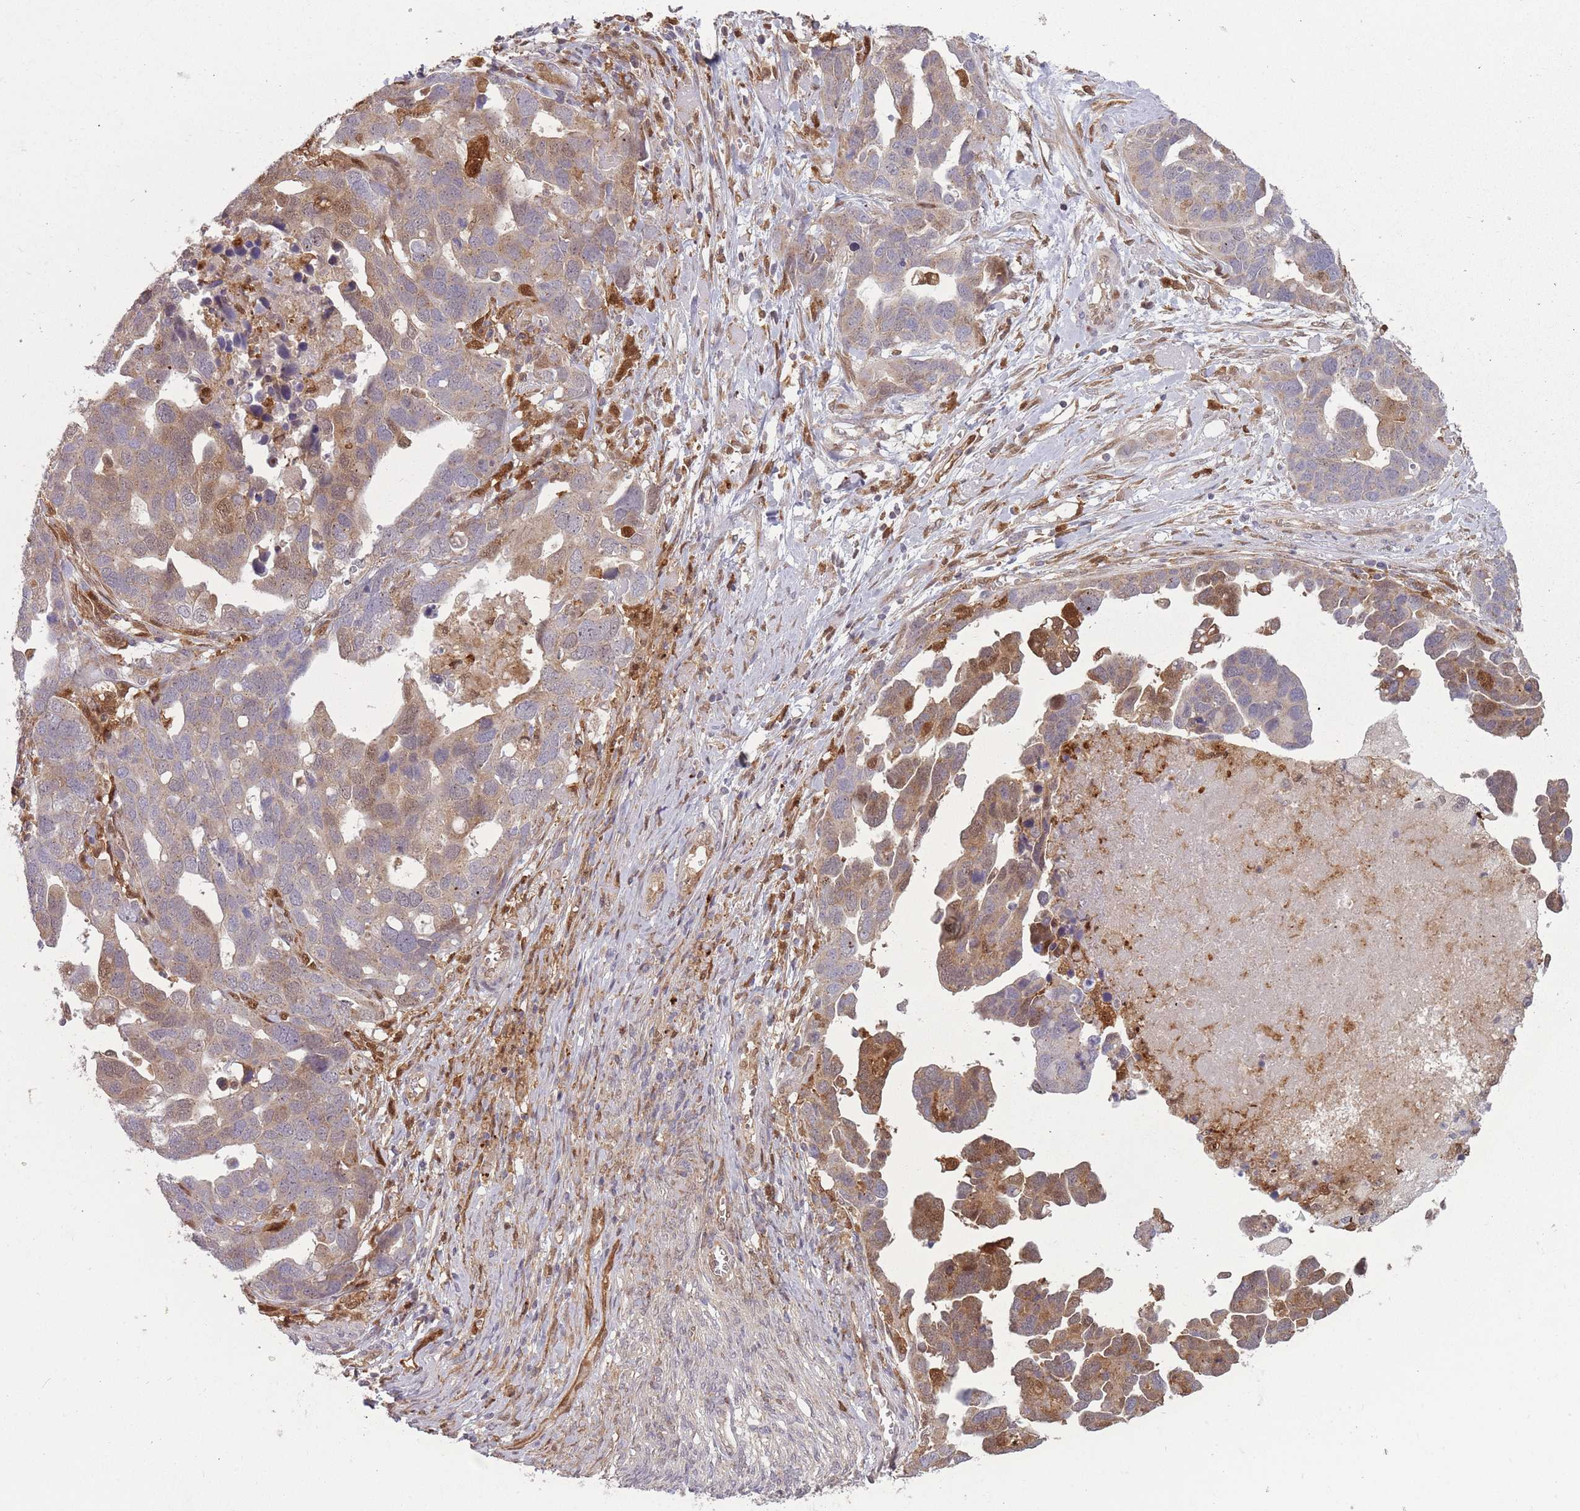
{"staining": {"intensity": "moderate", "quantity": "<25%", "location": "cytoplasmic/membranous,nuclear"}, "tissue": "ovarian cancer", "cell_type": "Tumor cells", "image_type": "cancer", "snomed": [{"axis": "morphology", "description": "Cystadenocarcinoma, serous, NOS"}, {"axis": "topography", "description": "Ovary"}], "caption": "Immunohistochemical staining of human ovarian cancer (serous cystadenocarcinoma) exhibits low levels of moderate cytoplasmic/membranous and nuclear protein positivity in about <25% of tumor cells.", "gene": "LGALS9", "patient": {"sex": "female", "age": 54}}